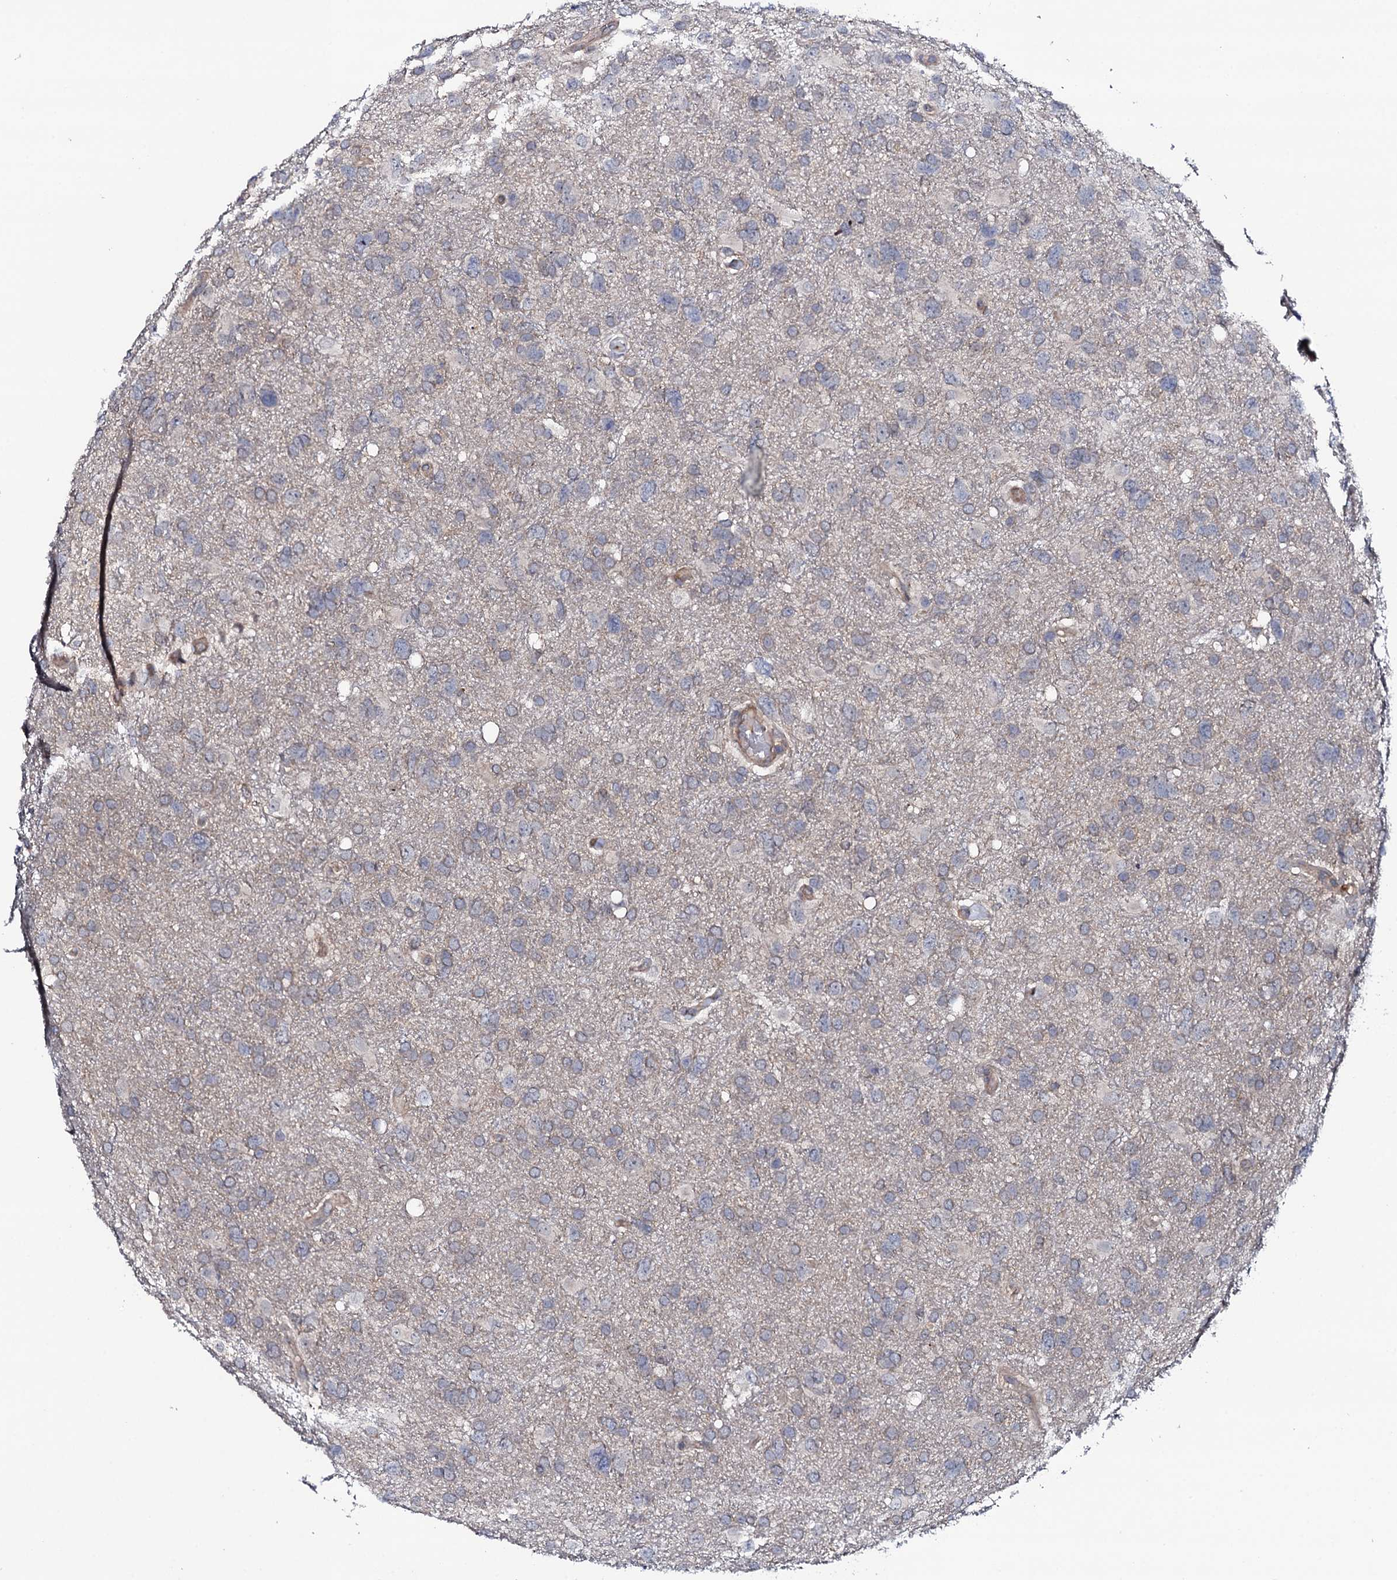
{"staining": {"intensity": "negative", "quantity": "none", "location": "none"}, "tissue": "glioma", "cell_type": "Tumor cells", "image_type": "cancer", "snomed": [{"axis": "morphology", "description": "Glioma, malignant, High grade"}, {"axis": "topography", "description": "Brain"}], "caption": "Image shows no significant protein staining in tumor cells of glioma. (DAB (3,3'-diaminobenzidine) immunohistochemistry (IHC), high magnification).", "gene": "CIAO2A", "patient": {"sex": "male", "age": 61}}